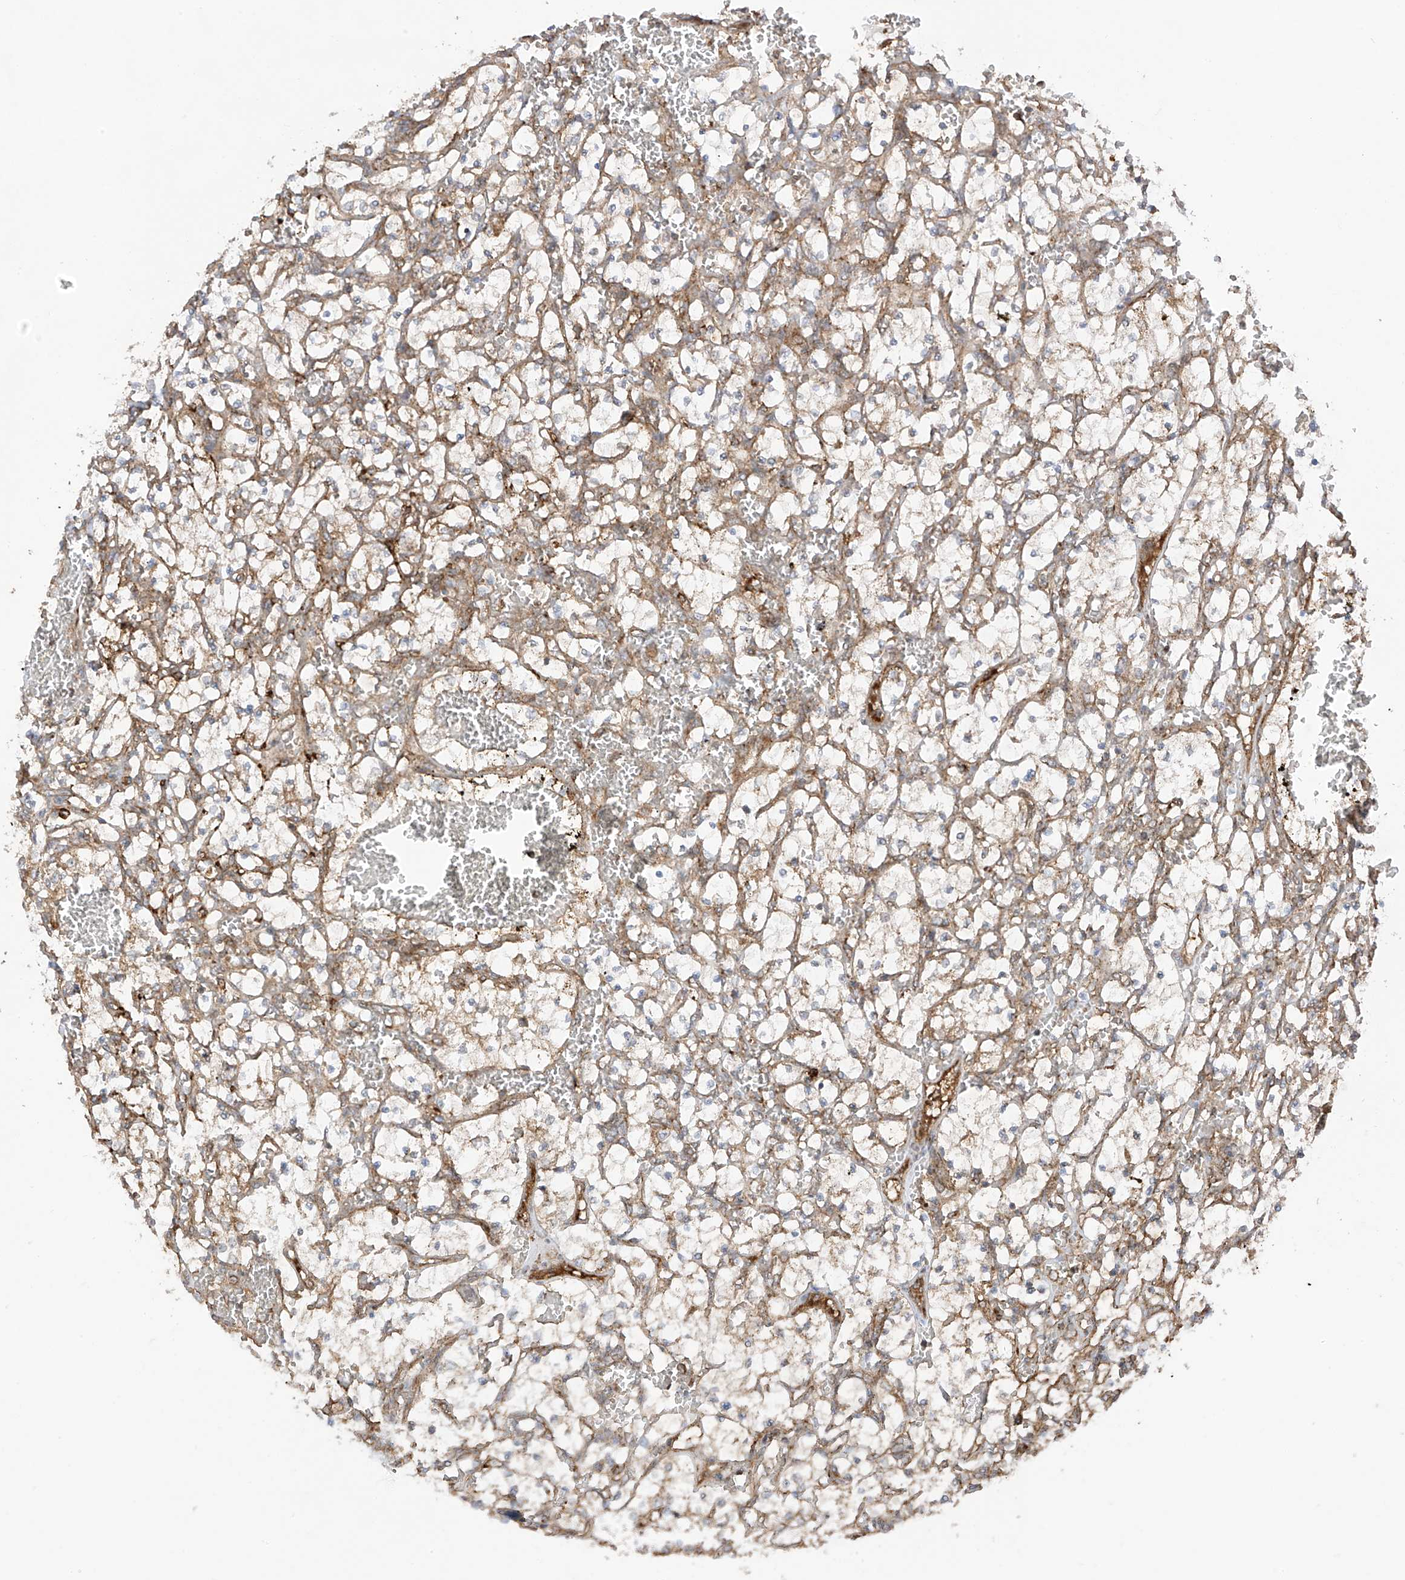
{"staining": {"intensity": "weak", "quantity": "<25%", "location": "cytoplasmic/membranous"}, "tissue": "renal cancer", "cell_type": "Tumor cells", "image_type": "cancer", "snomed": [{"axis": "morphology", "description": "Adenocarcinoma, NOS"}, {"axis": "topography", "description": "Kidney"}], "caption": "This is an immunohistochemistry histopathology image of human renal adenocarcinoma. There is no staining in tumor cells.", "gene": "REPS1", "patient": {"sex": "female", "age": 69}}